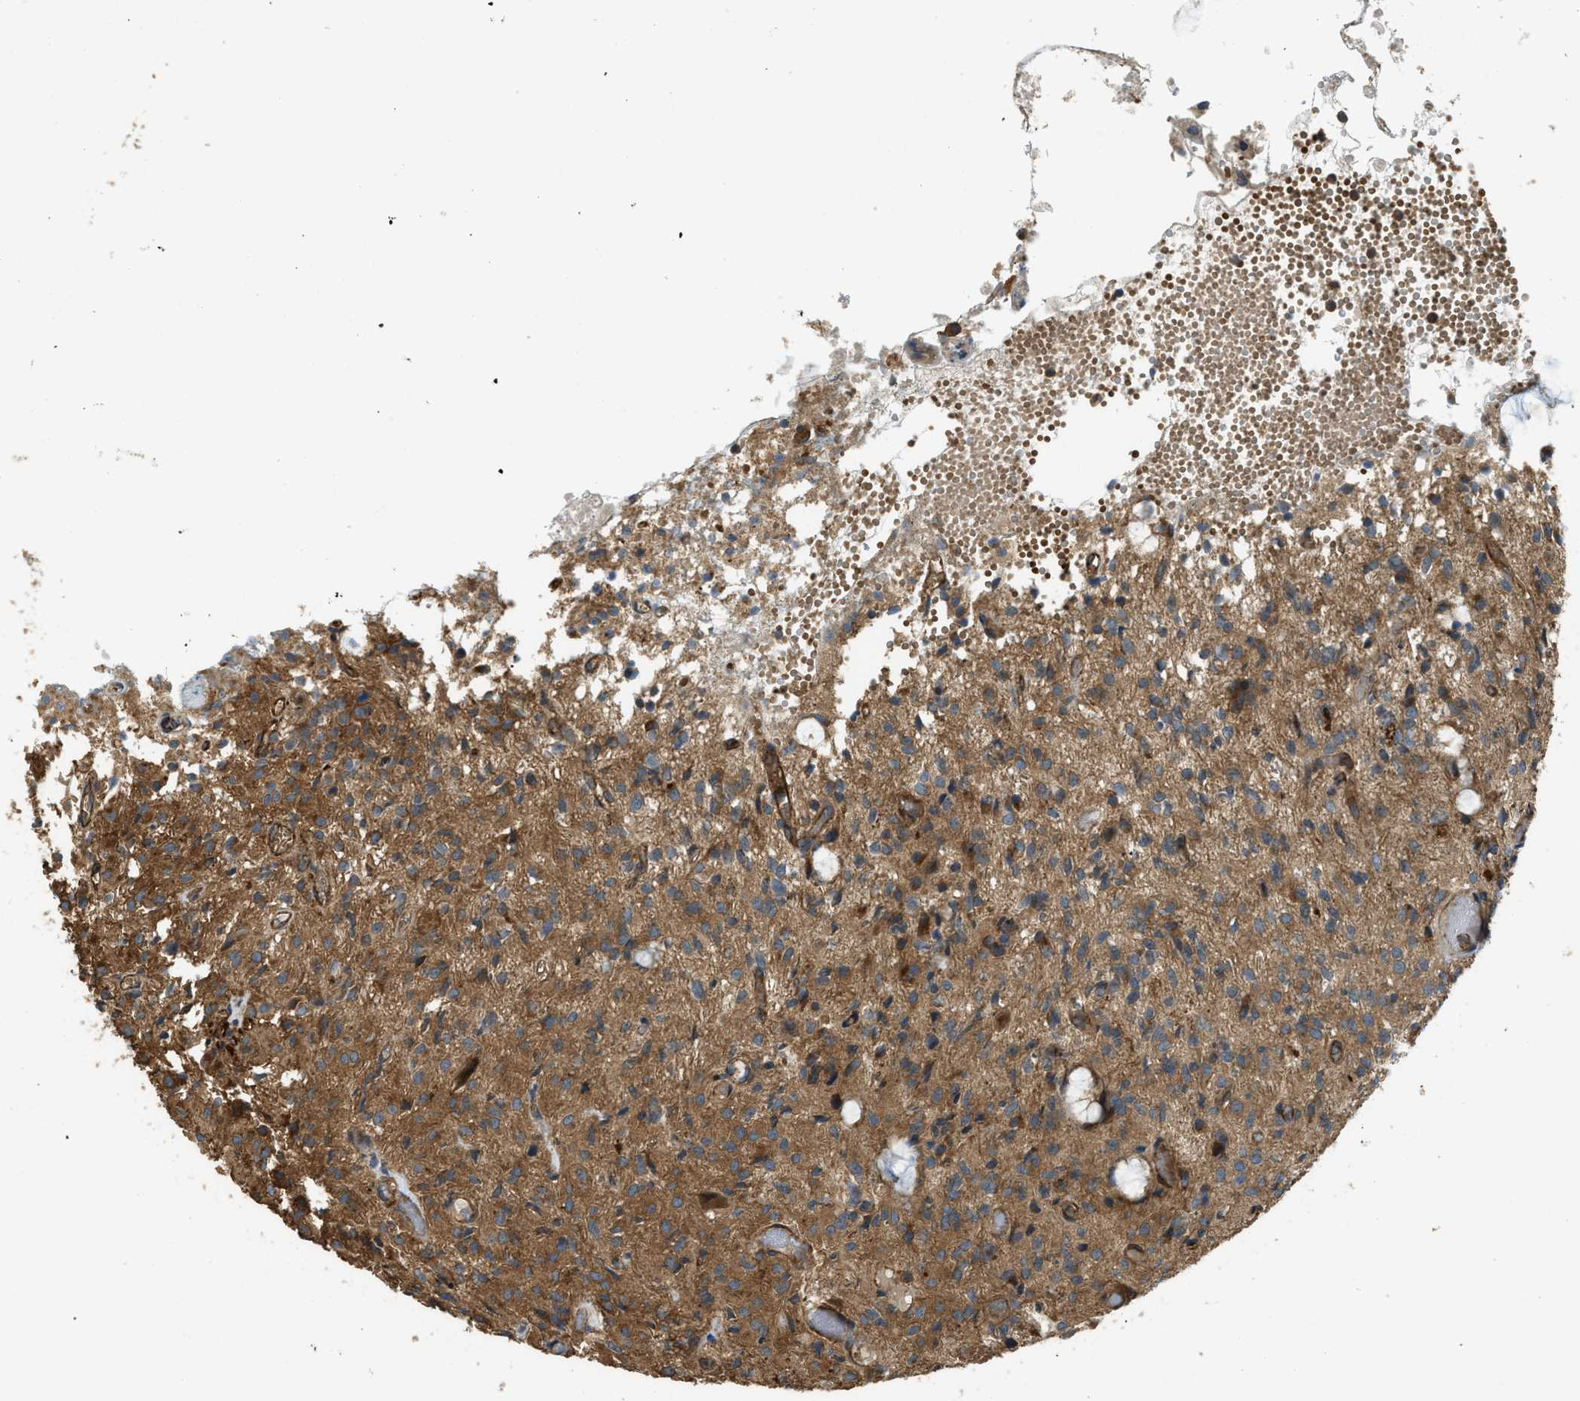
{"staining": {"intensity": "moderate", "quantity": ">75%", "location": "cytoplasmic/membranous"}, "tissue": "glioma", "cell_type": "Tumor cells", "image_type": "cancer", "snomed": [{"axis": "morphology", "description": "Glioma, malignant, High grade"}, {"axis": "topography", "description": "Brain"}], "caption": "Immunohistochemical staining of glioma exhibits medium levels of moderate cytoplasmic/membranous protein staining in about >75% of tumor cells. (DAB (3,3'-diaminobenzidine) = brown stain, brightfield microscopy at high magnification).", "gene": "BAG4", "patient": {"sex": "female", "age": 59}}